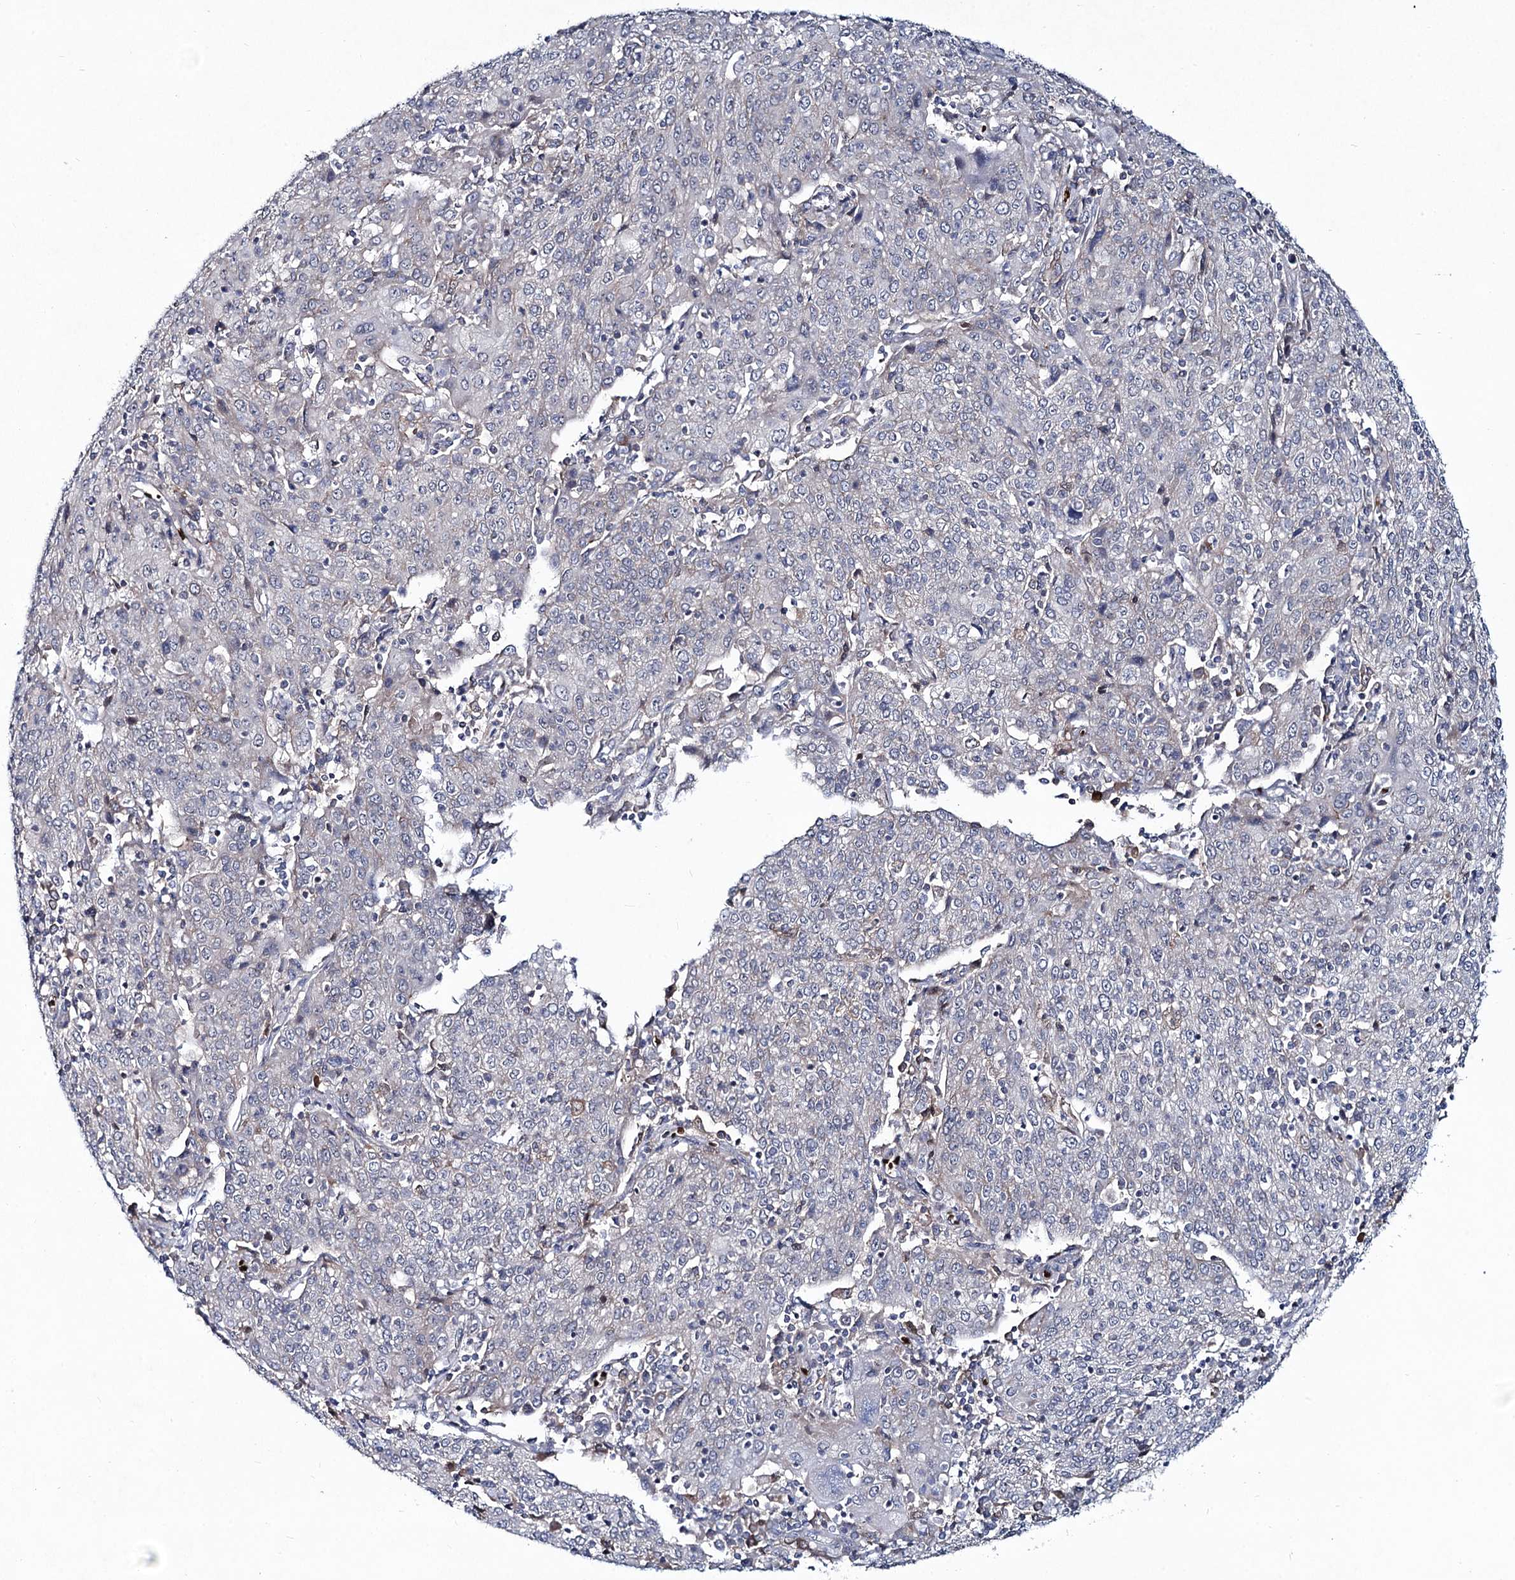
{"staining": {"intensity": "negative", "quantity": "none", "location": "none"}, "tissue": "cervical cancer", "cell_type": "Tumor cells", "image_type": "cancer", "snomed": [{"axis": "morphology", "description": "Squamous cell carcinoma, NOS"}, {"axis": "topography", "description": "Cervix"}], "caption": "Tumor cells show no significant protein expression in cervical cancer.", "gene": "RNF6", "patient": {"sex": "female", "age": 67}}